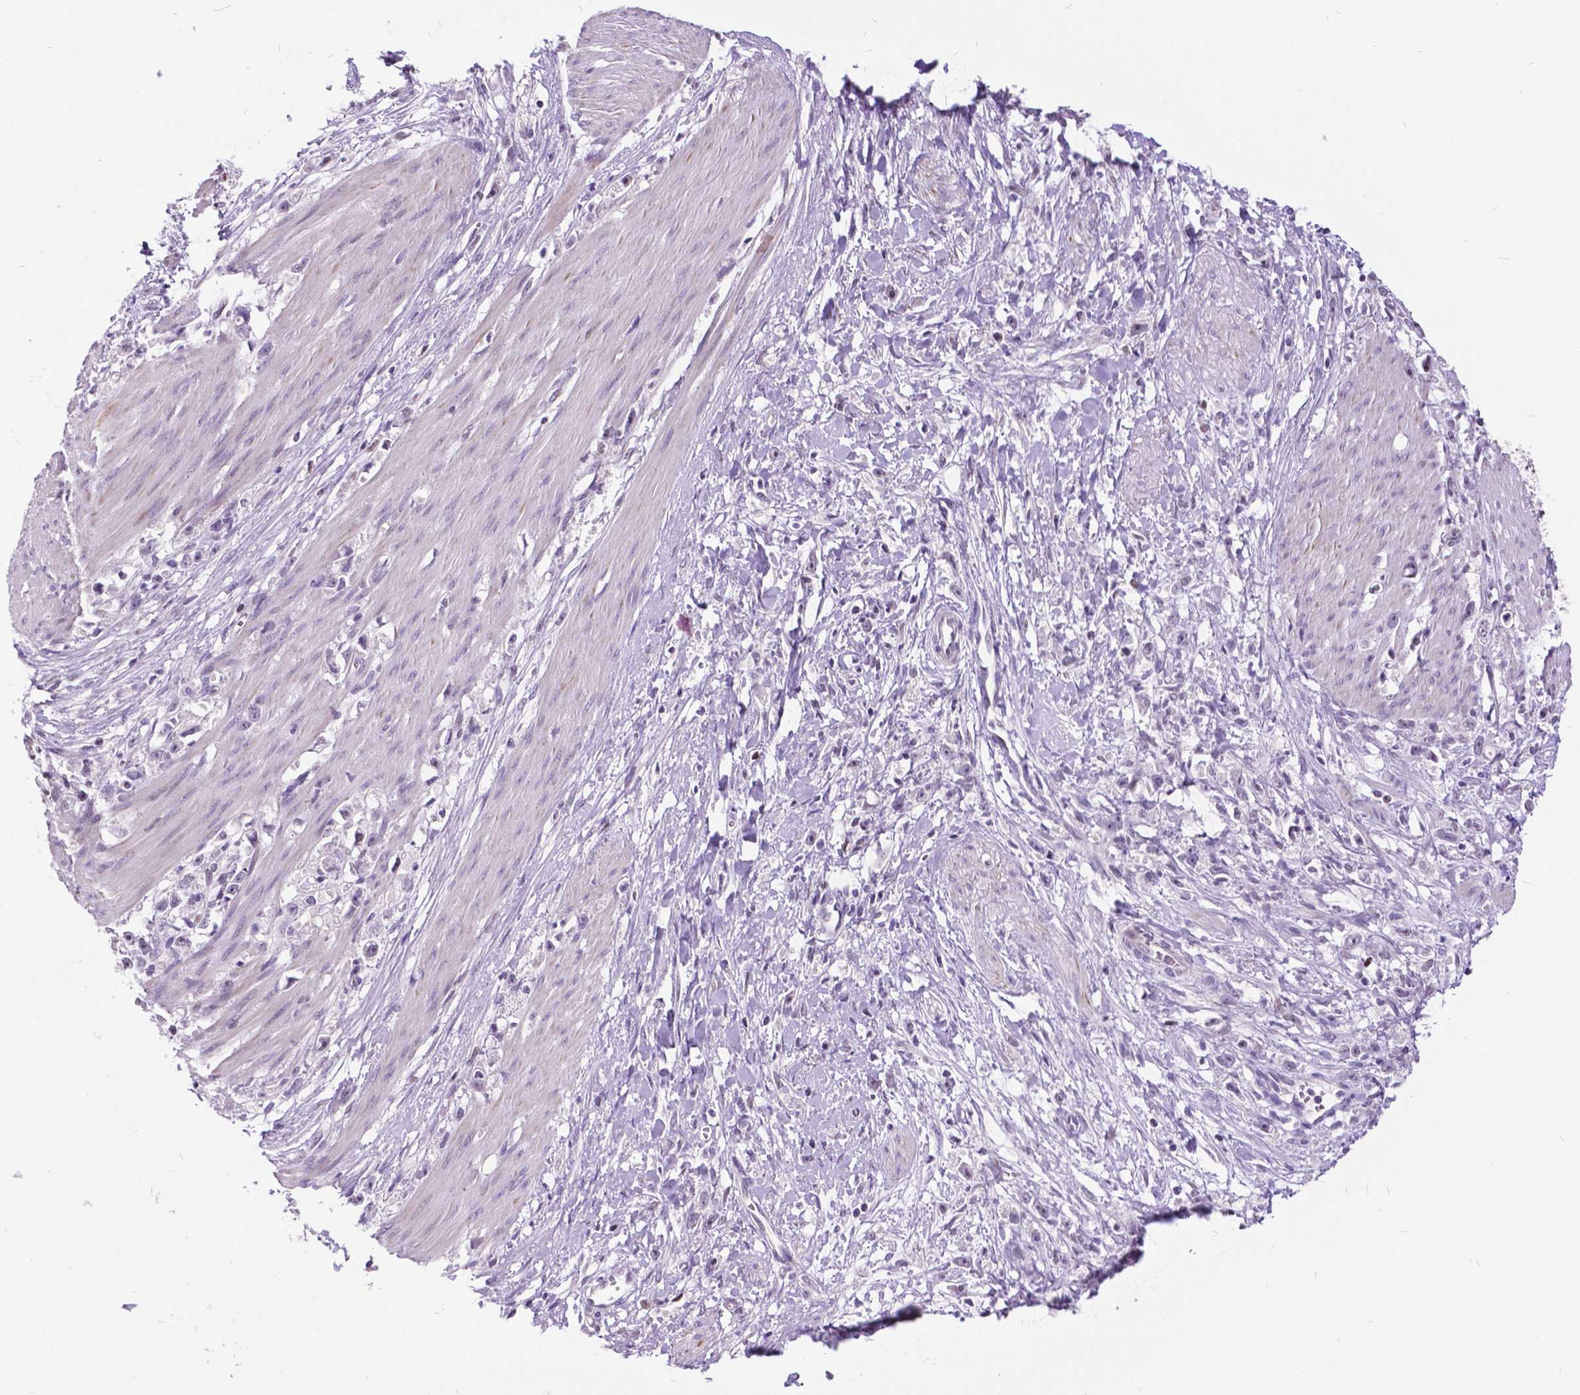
{"staining": {"intensity": "negative", "quantity": "none", "location": "none"}, "tissue": "stomach cancer", "cell_type": "Tumor cells", "image_type": "cancer", "snomed": [{"axis": "morphology", "description": "Adenocarcinoma, NOS"}, {"axis": "topography", "description": "Stomach"}], "caption": "IHC of human adenocarcinoma (stomach) displays no staining in tumor cells.", "gene": "DPF3", "patient": {"sex": "female", "age": 59}}